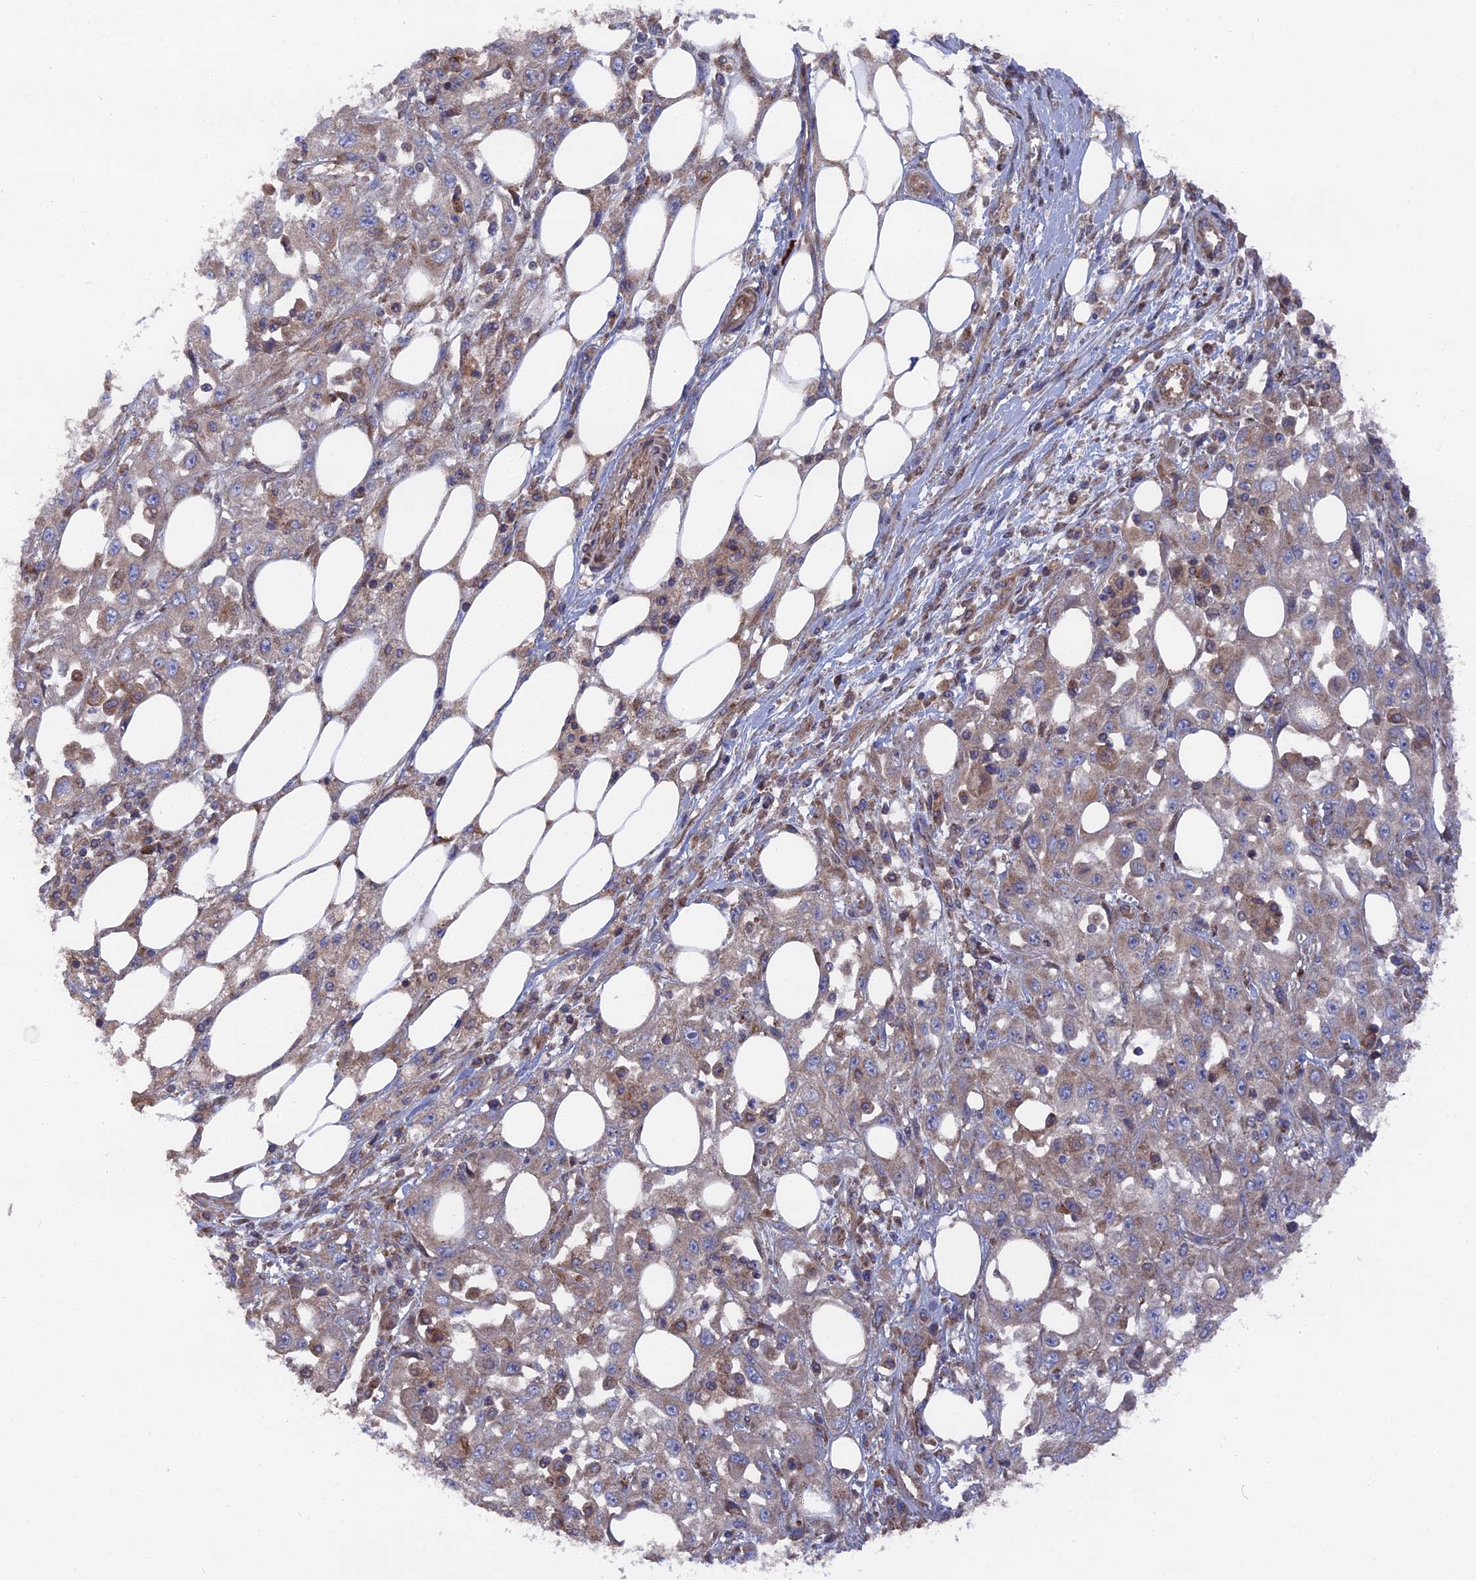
{"staining": {"intensity": "weak", "quantity": "25%-75%", "location": "cytoplasmic/membranous"}, "tissue": "skin cancer", "cell_type": "Tumor cells", "image_type": "cancer", "snomed": [{"axis": "morphology", "description": "Squamous cell carcinoma, NOS"}, {"axis": "morphology", "description": "Squamous cell carcinoma, metastatic, NOS"}, {"axis": "topography", "description": "Skin"}, {"axis": "topography", "description": "Lymph node"}], "caption": "Tumor cells show low levels of weak cytoplasmic/membranous expression in approximately 25%-75% of cells in skin squamous cell carcinoma.", "gene": "TELO2", "patient": {"sex": "male", "age": 75}}